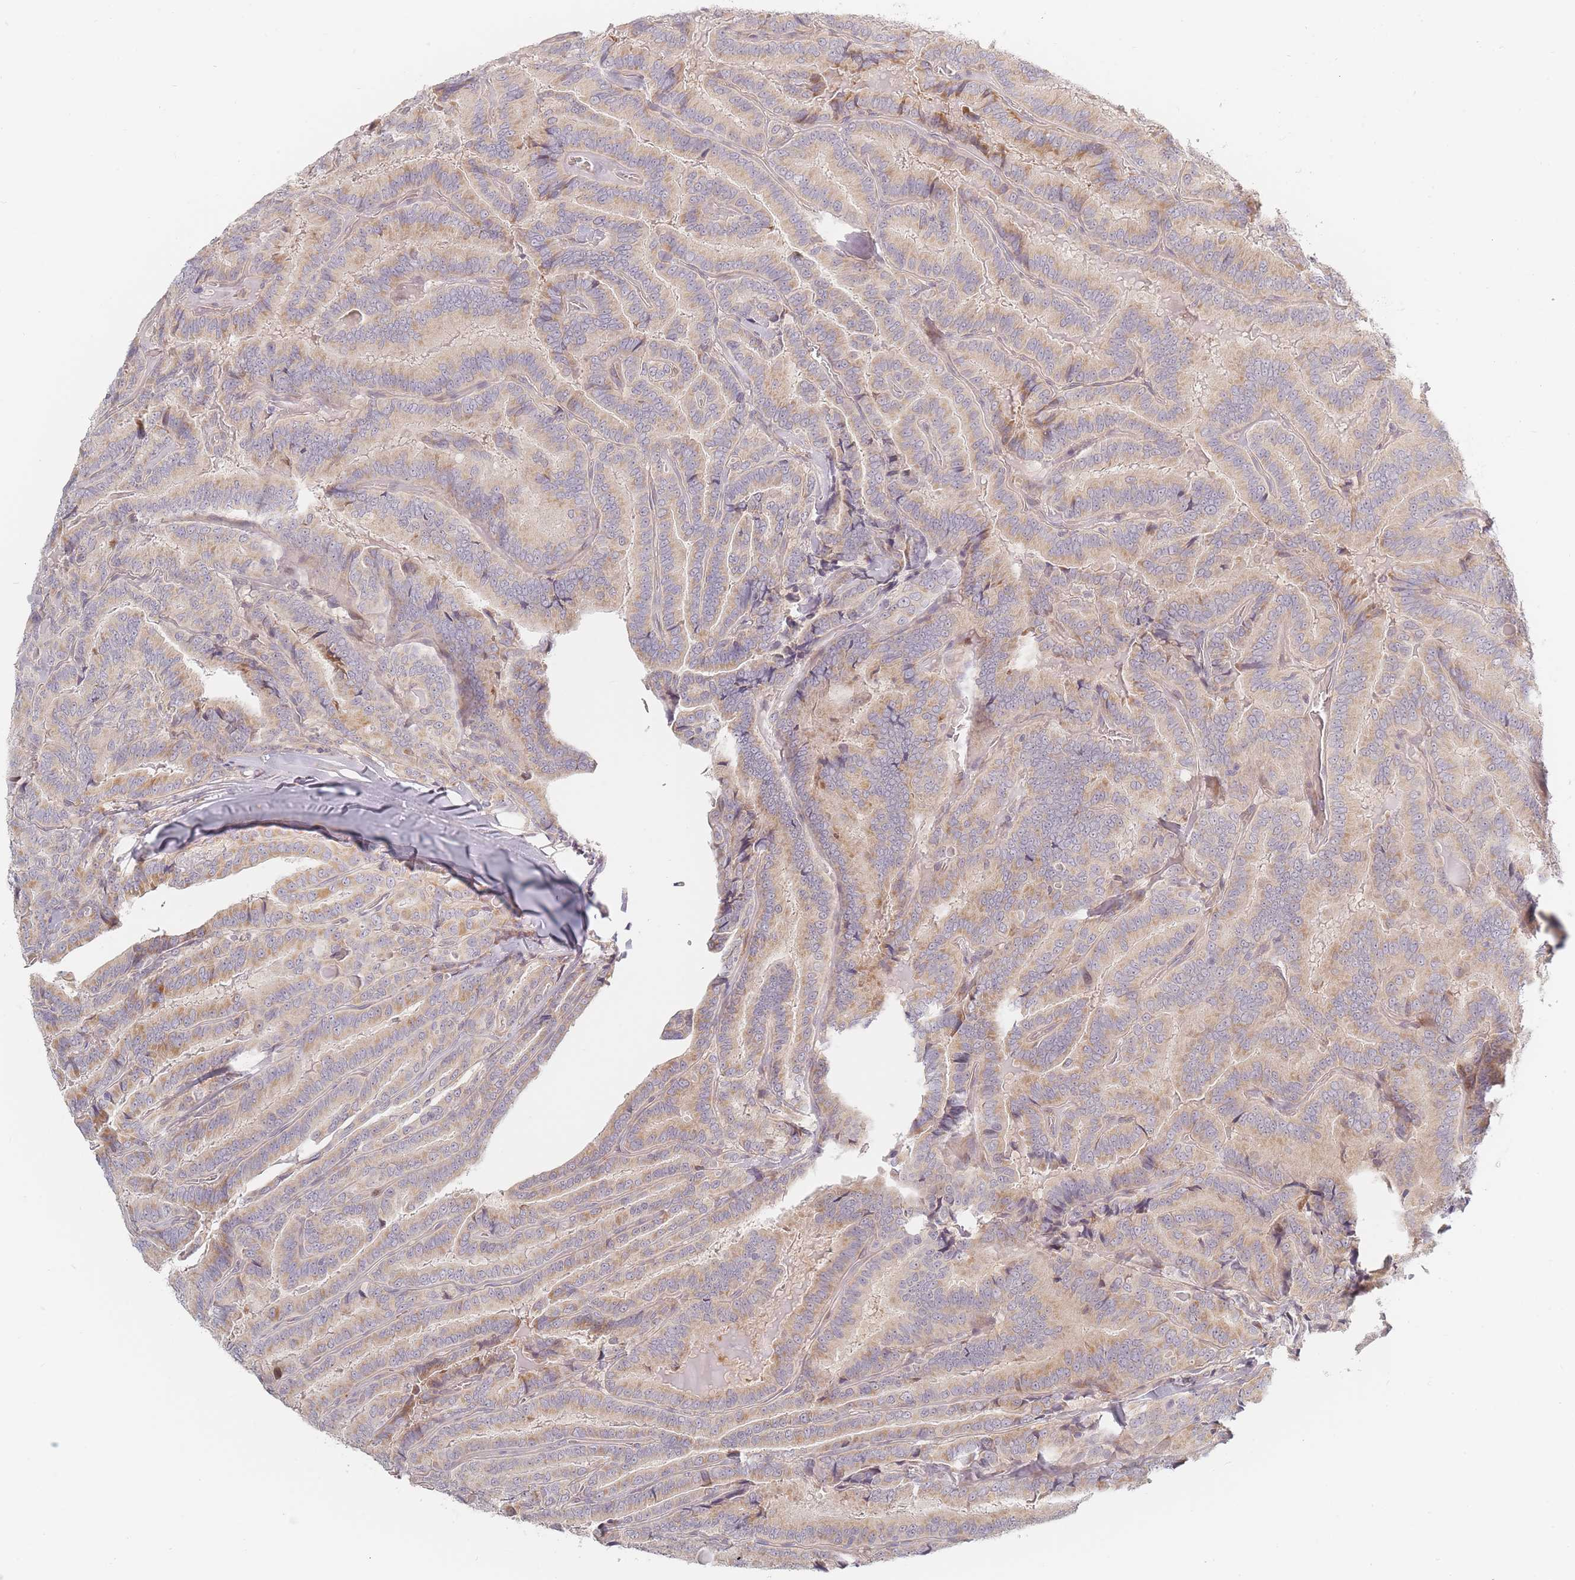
{"staining": {"intensity": "moderate", "quantity": ">75%", "location": "cytoplasmic/membranous"}, "tissue": "thyroid cancer", "cell_type": "Tumor cells", "image_type": "cancer", "snomed": [{"axis": "morphology", "description": "Papillary adenocarcinoma, NOS"}, {"axis": "topography", "description": "Thyroid gland"}], "caption": "A medium amount of moderate cytoplasmic/membranous positivity is identified in approximately >75% of tumor cells in thyroid papillary adenocarcinoma tissue.", "gene": "ZKSCAN7", "patient": {"sex": "male", "age": 61}}